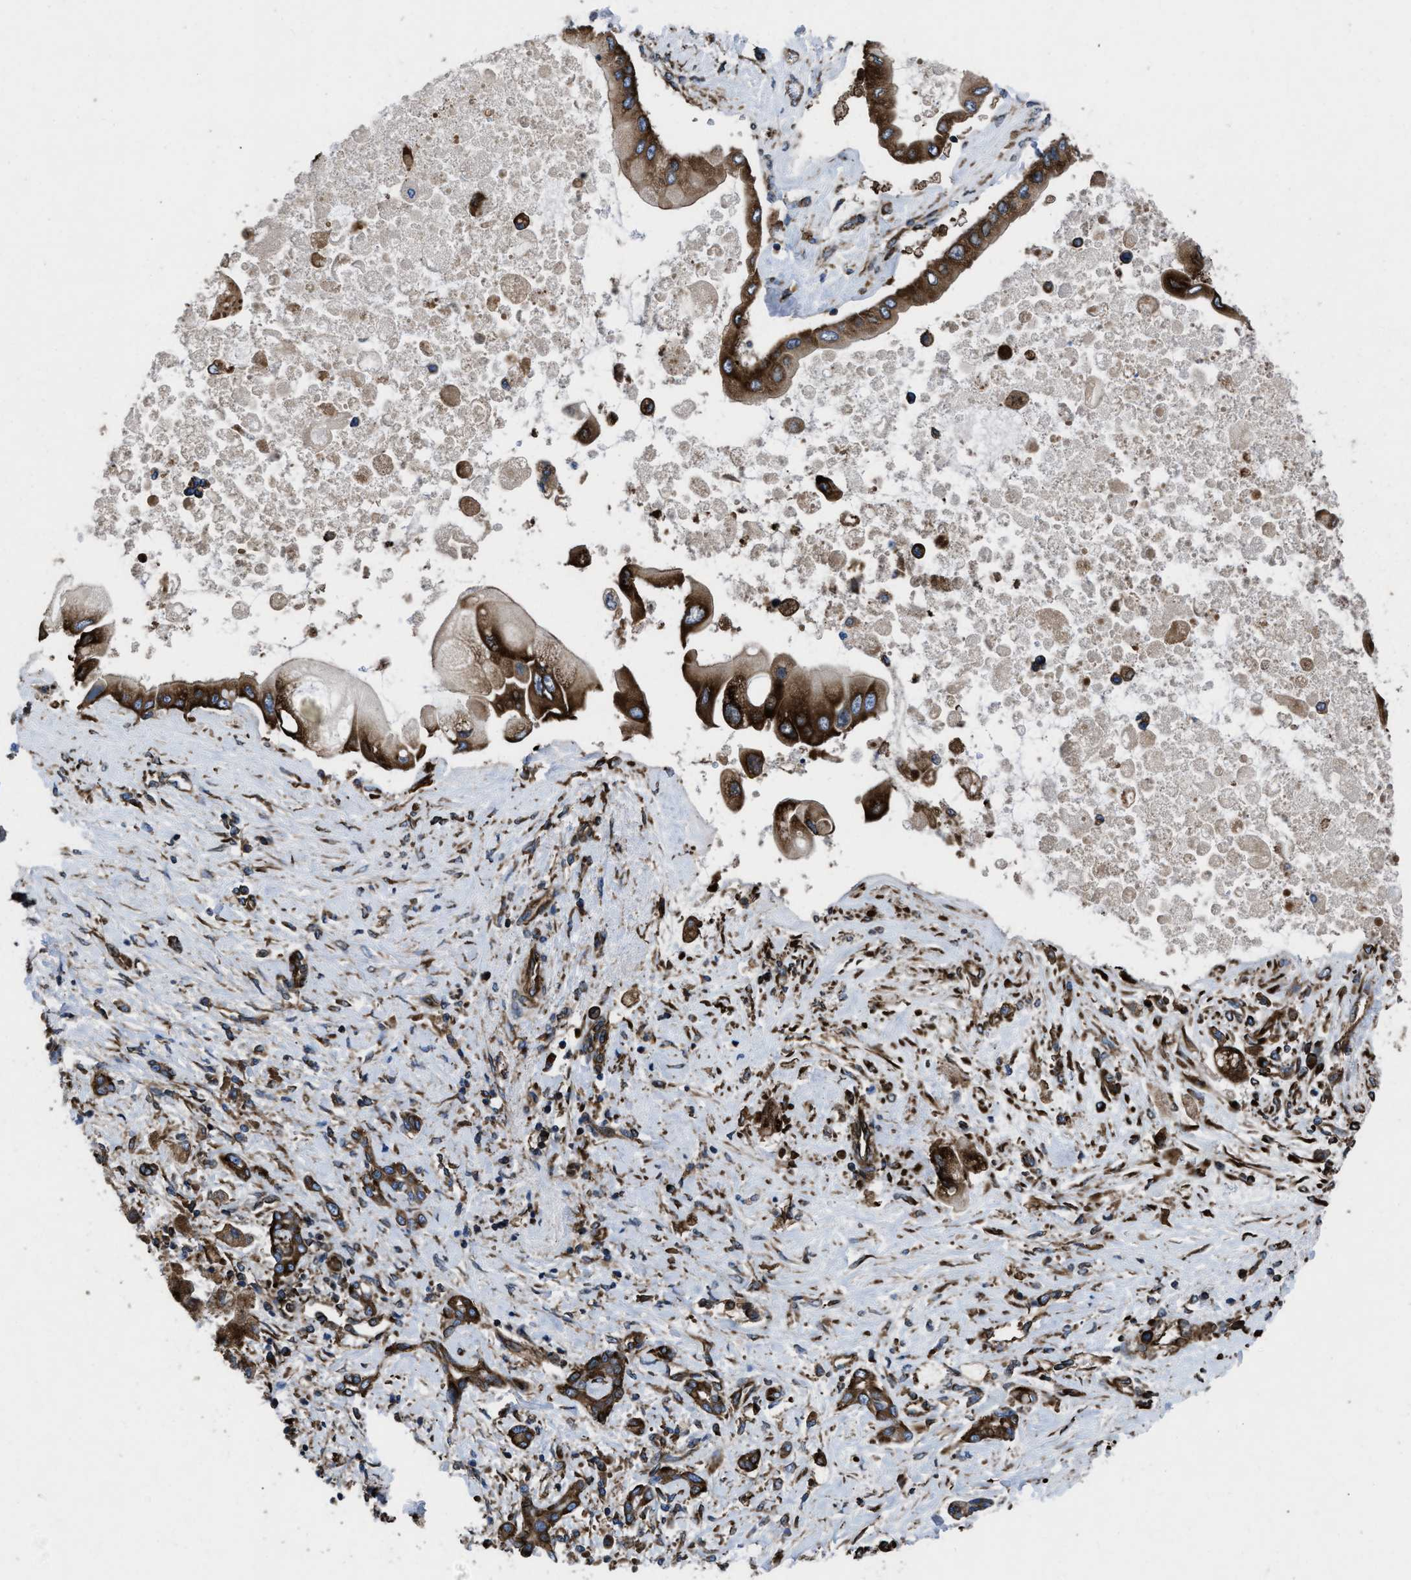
{"staining": {"intensity": "strong", "quantity": ">75%", "location": "cytoplasmic/membranous"}, "tissue": "liver cancer", "cell_type": "Tumor cells", "image_type": "cancer", "snomed": [{"axis": "morphology", "description": "Cholangiocarcinoma"}, {"axis": "topography", "description": "Liver"}], "caption": "Immunohistochemistry (DAB) staining of human liver cancer reveals strong cytoplasmic/membranous protein staining in about >75% of tumor cells.", "gene": "CAPRIN1", "patient": {"sex": "male", "age": 50}}